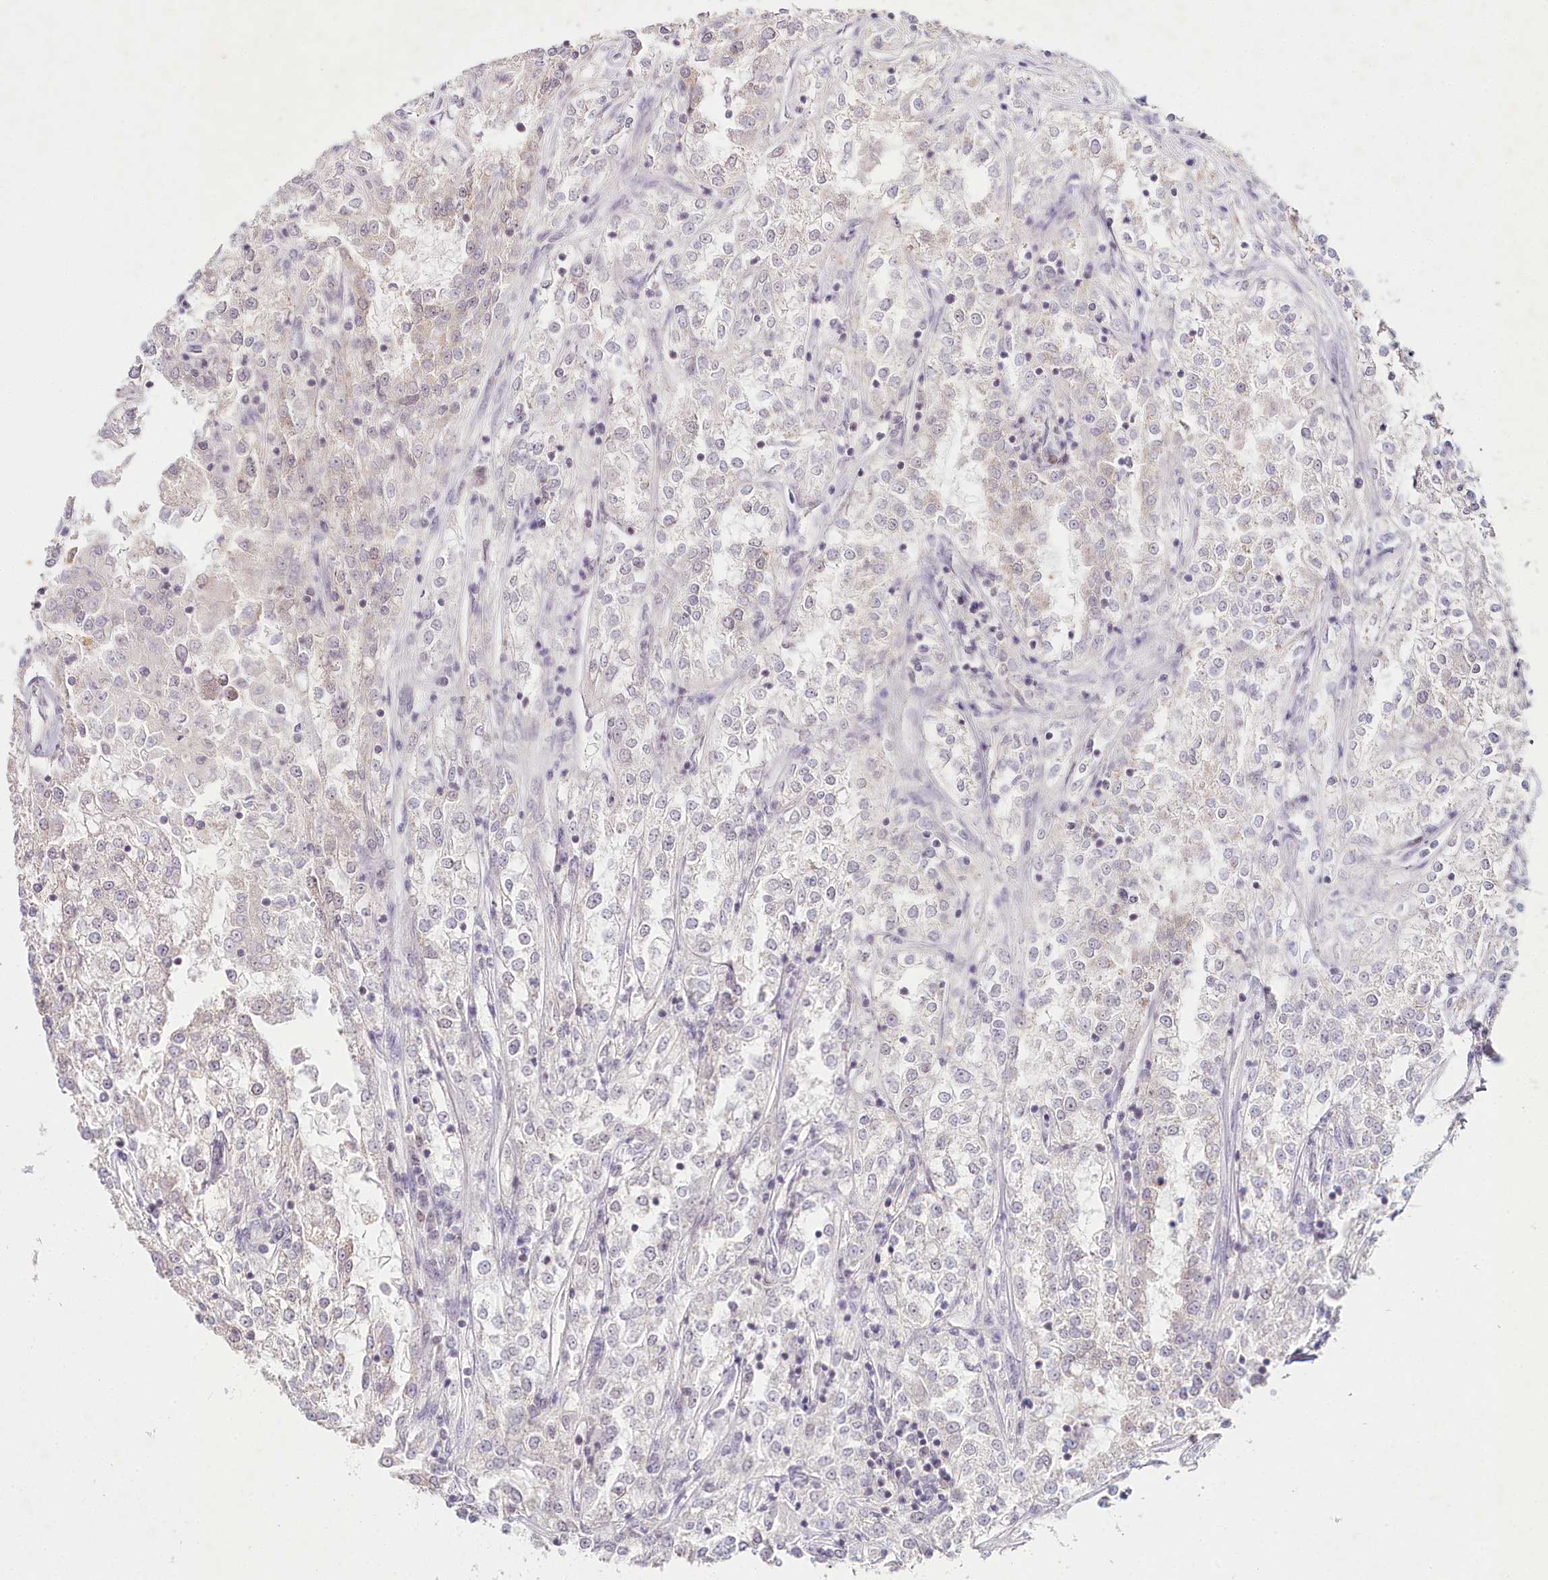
{"staining": {"intensity": "negative", "quantity": "none", "location": "none"}, "tissue": "renal cancer", "cell_type": "Tumor cells", "image_type": "cancer", "snomed": [{"axis": "morphology", "description": "Adenocarcinoma, NOS"}, {"axis": "topography", "description": "Kidney"}], "caption": "Protein analysis of renal cancer (adenocarcinoma) shows no significant expression in tumor cells. The staining is performed using DAB brown chromogen with nuclei counter-stained in using hematoxylin.", "gene": "AMTN", "patient": {"sex": "female", "age": 52}}